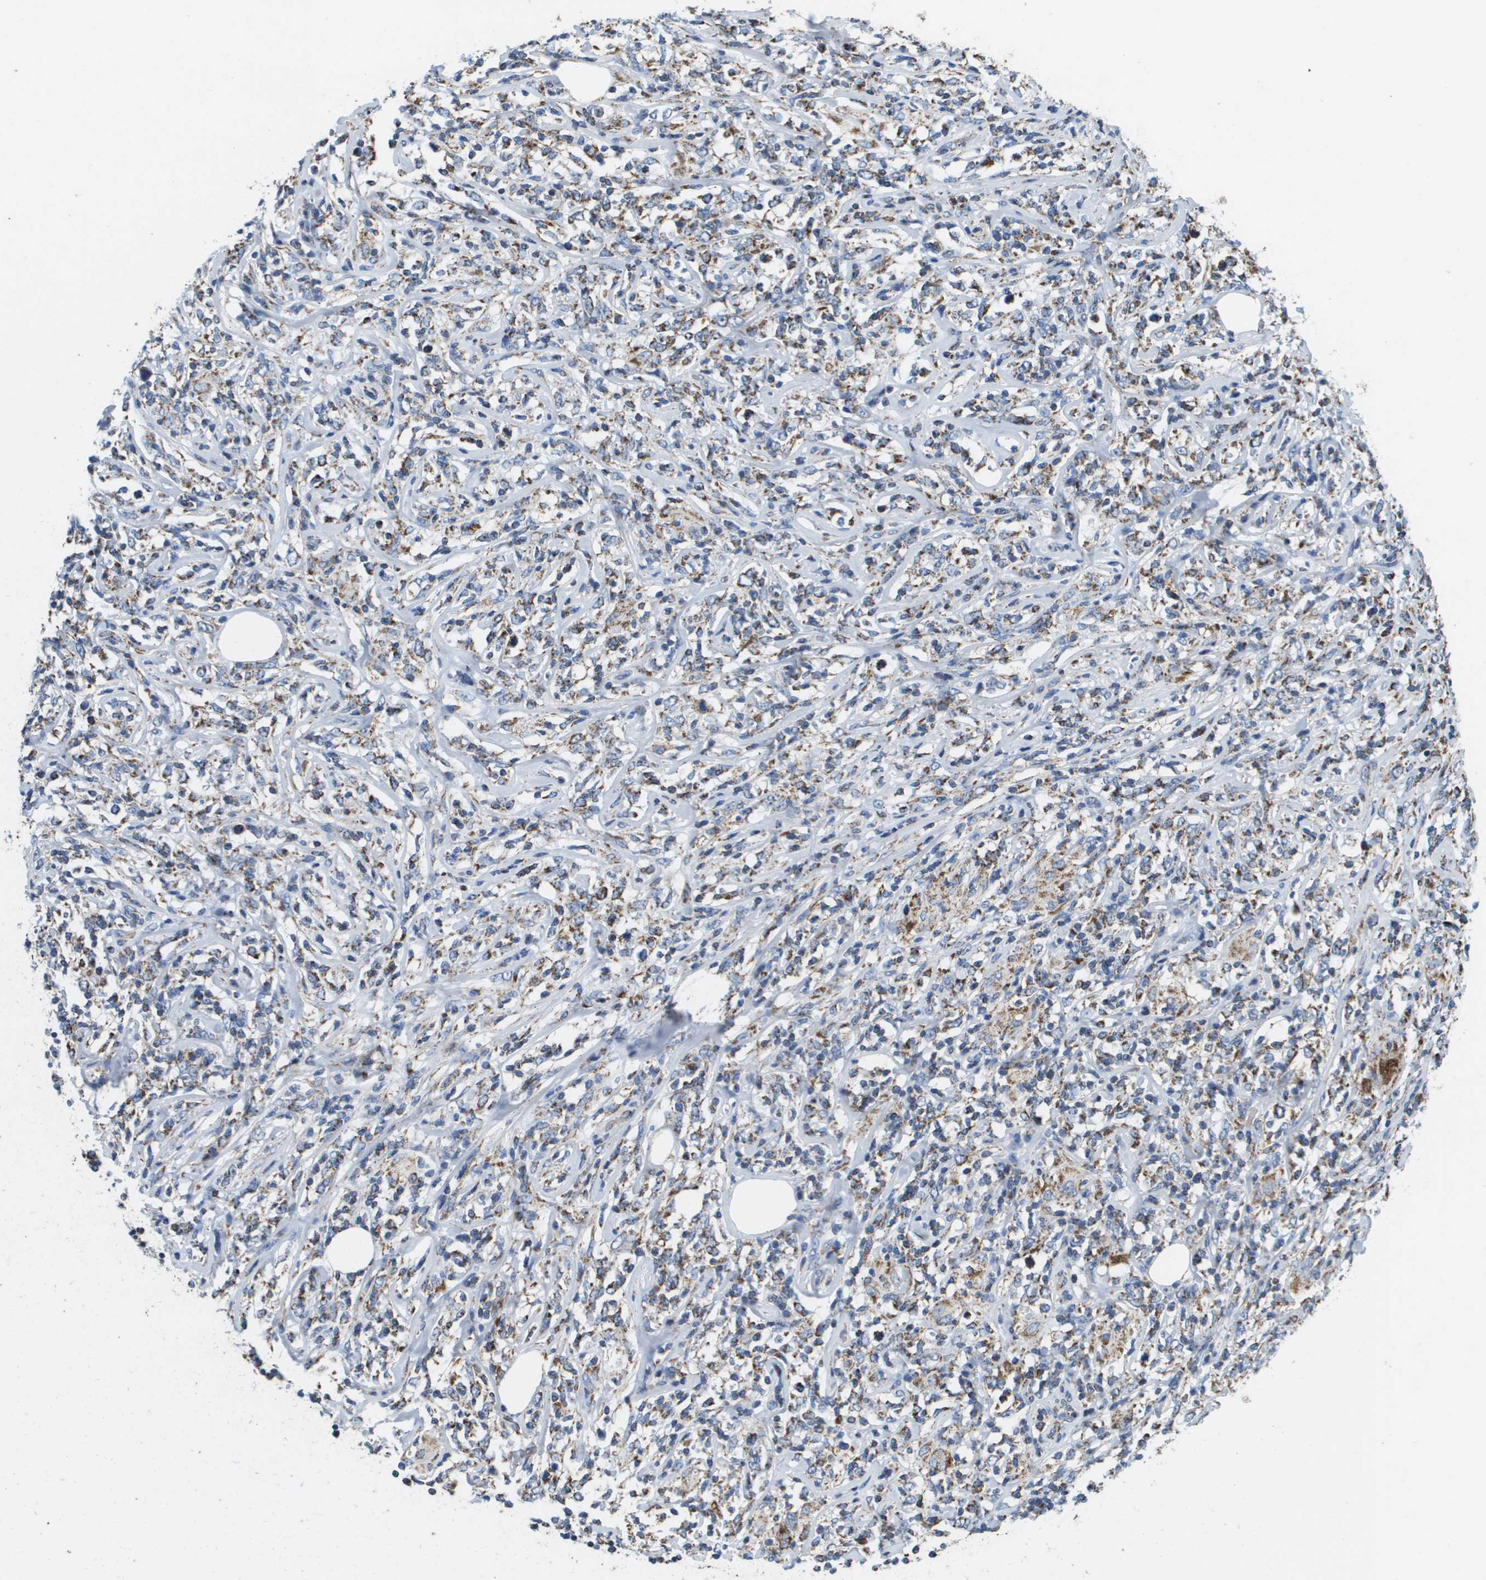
{"staining": {"intensity": "strong", "quantity": "25%-75%", "location": "cytoplasmic/membranous"}, "tissue": "lymphoma", "cell_type": "Tumor cells", "image_type": "cancer", "snomed": [{"axis": "morphology", "description": "Malignant lymphoma, non-Hodgkin's type, High grade"}, {"axis": "topography", "description": "Lymph node"}], "caption": "There is high levels of strong cytoplasmic/membranous staining in tumor cells of lymphoma, as demonstrated by immunohistochemical staining (brown color).", "gene": "ATP5F1B", "patient": {"sex": "female", "age": 84}}